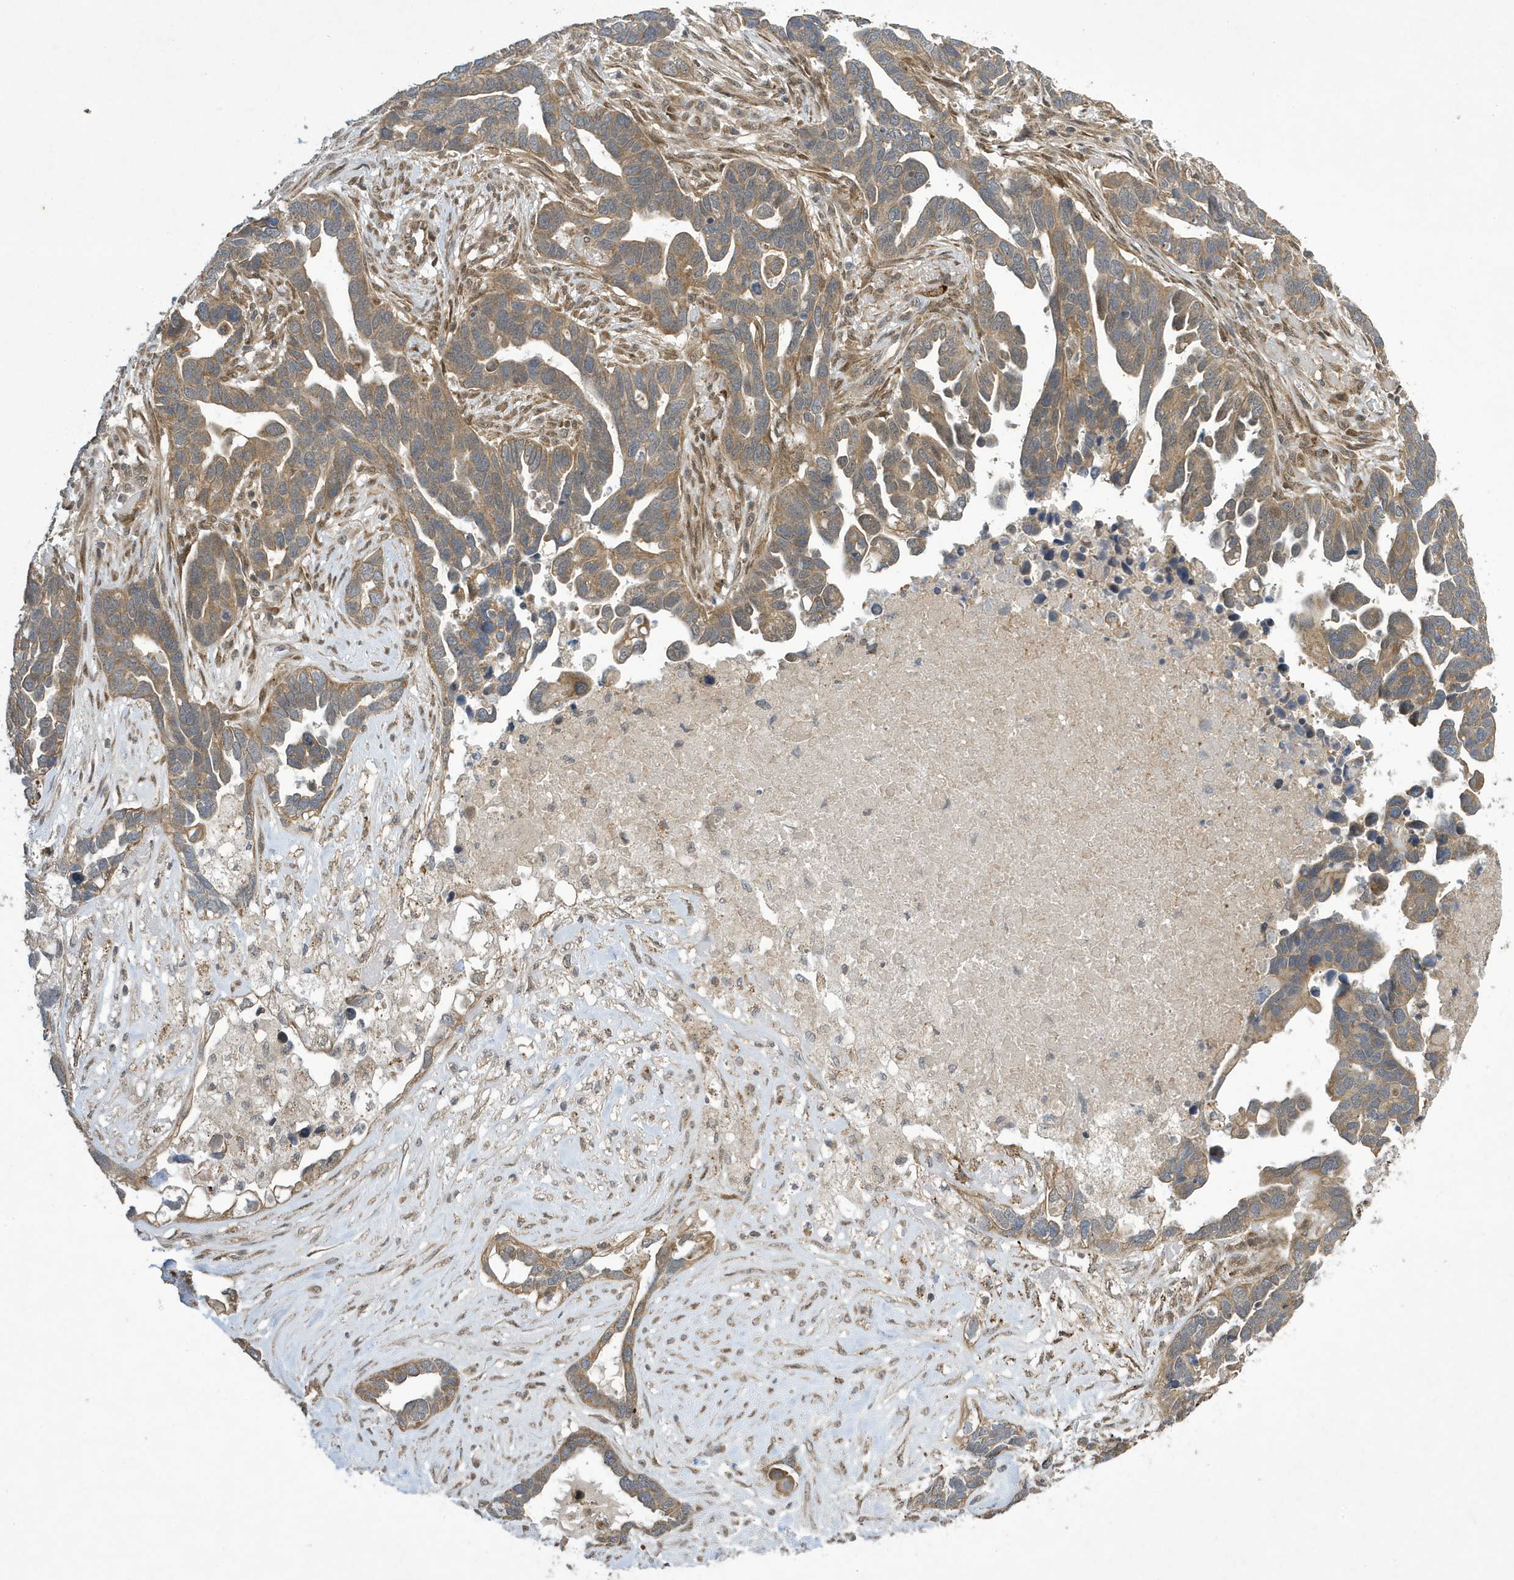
{"staining": {"intensity": "moderate", "quantity": ">75%", "location": "cytoplasmic/membranous"}, "tissue": "ovarian cancer", "cell_type": "Tumor cells", "image_type": "cancer", "snomed": [{"axis": "morphology", "description": "Cystadenocarcinoma, serous, NOS"}, {"axis": "topography", "description": "Ovary"}], "caption": "A medium amount of moderate cytoplasmic/membranous staining is seen in about >75% of tumor cells in serous cystadenocarcinoma (ovarian) tissue.", "gene": "NCOA7", "patient": {"sex": "female", "age": 54}}